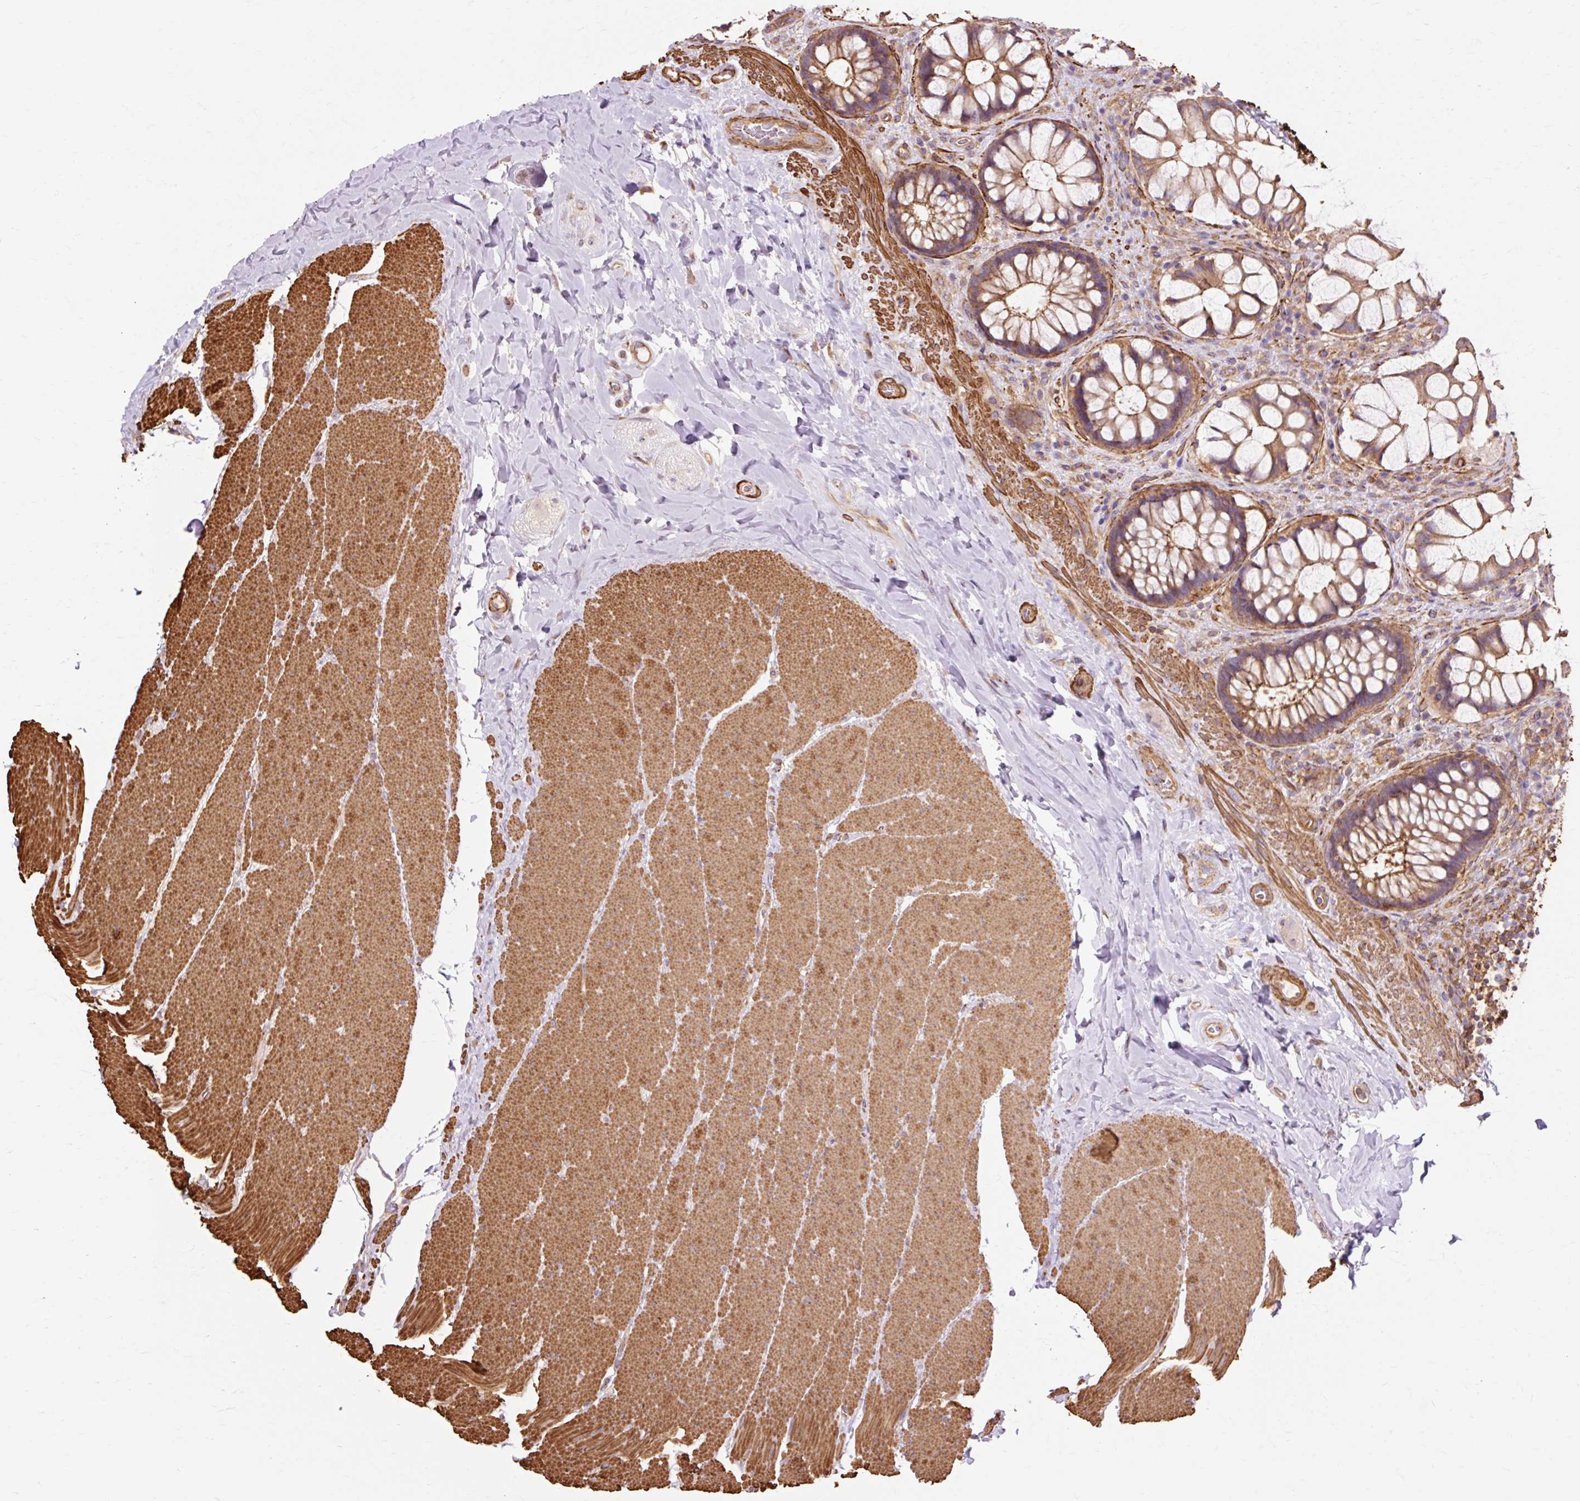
{"staining": {"intensity": "moderate", "quantity": ">75%", "location": "cytoplasmic/membranous"}, "tissue": "rectum", "cell_type": "Glandular cells", "image_type": "normal", "snomed": [{"axis": "morphology", "description": "Normal tissue, NOS"}, {"axis": "topography", "description": "Rectum"}], "caption": "This image exhibits benign rectum stained with IHC to label a protein in brown. The cytoplasmic/membranous of glandular cells show moderate positivity for the protein. Nuclei are counter-stained blue.", "gene": "TBC1D2B", "patient": {"sex": "female", "age": 58}}